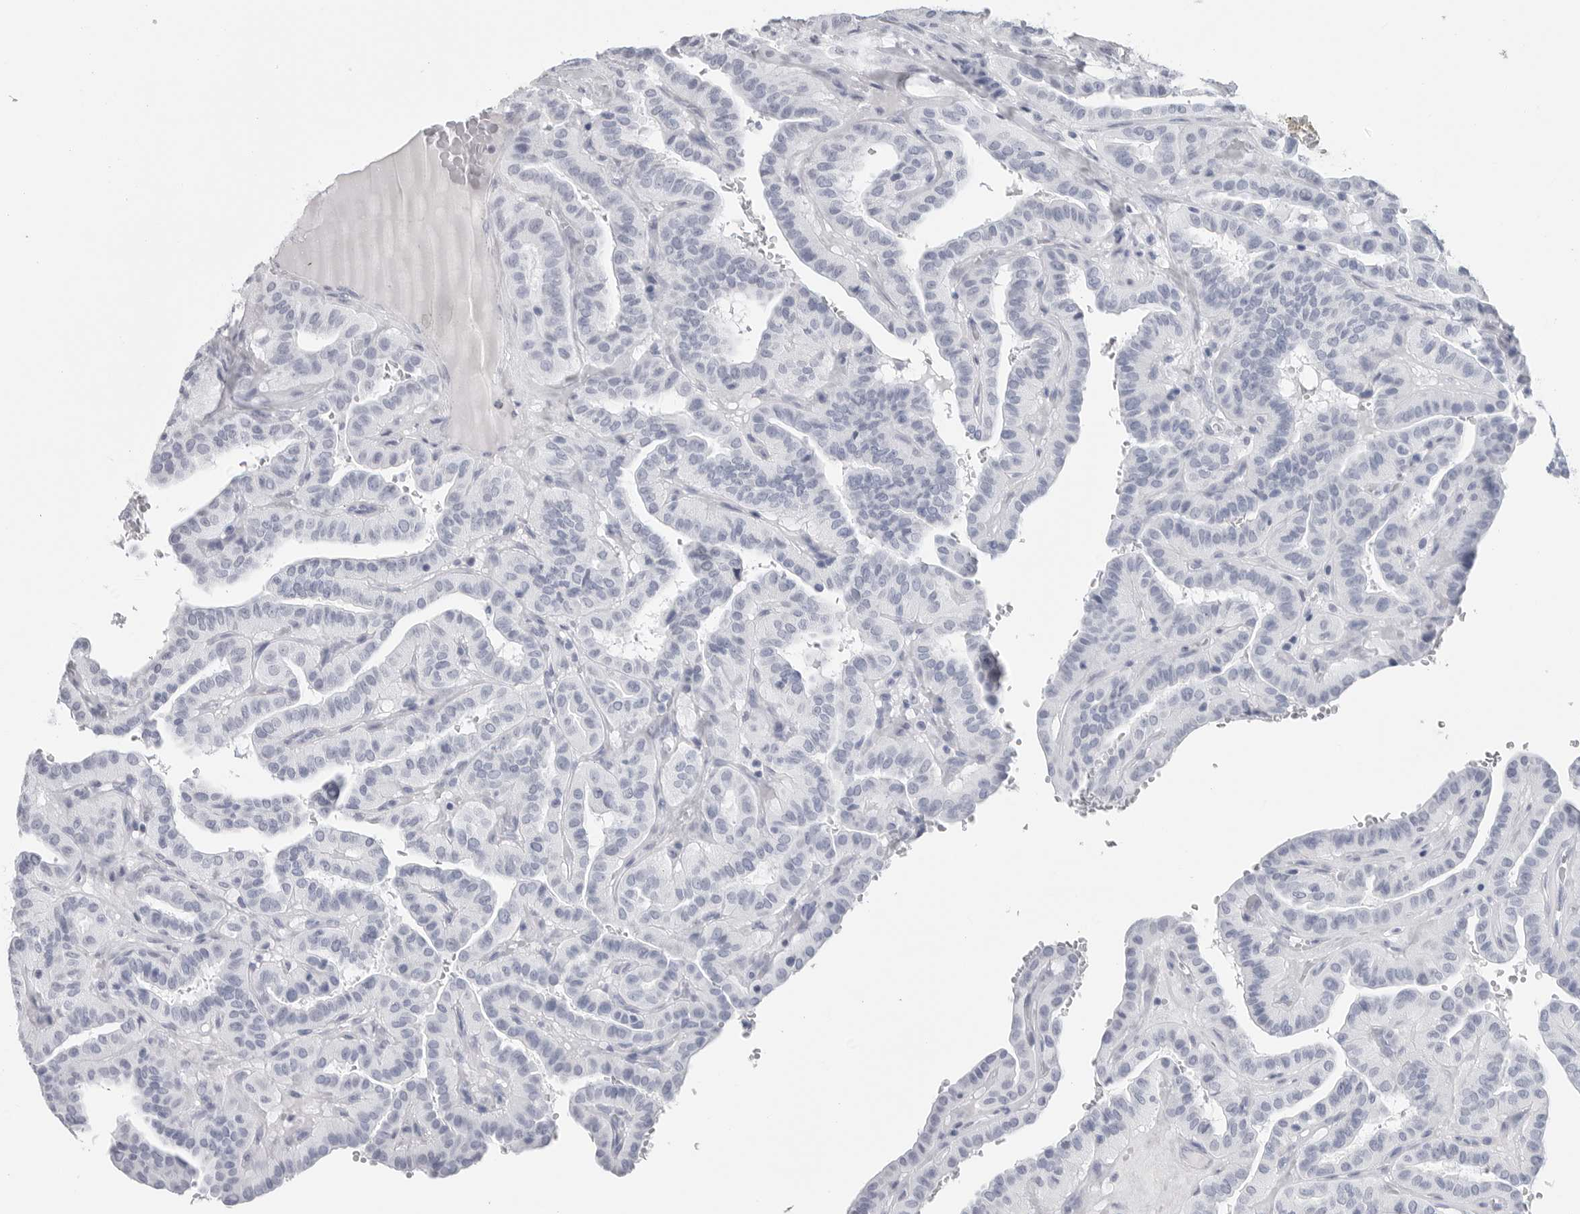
{"staining": {"intensity": "negative", "quantity": "none", "location": "none"}, "tissue": "thyroid cancer", "cell_type": "Tumor cells", "image_type": "cancer", "snomed": [{"axis": "morphology", "description": "Papillary adenocarcinoma, NOS"}, {"axis": "topography", "description": "Thyroid gland"}], "caption": "Image shows no significant protein expression in tumor cells of thyroid cancer (papillary adenocarcinoma).", "gene": "CSH1", "patient": {"sex": "male", "age": 77}}